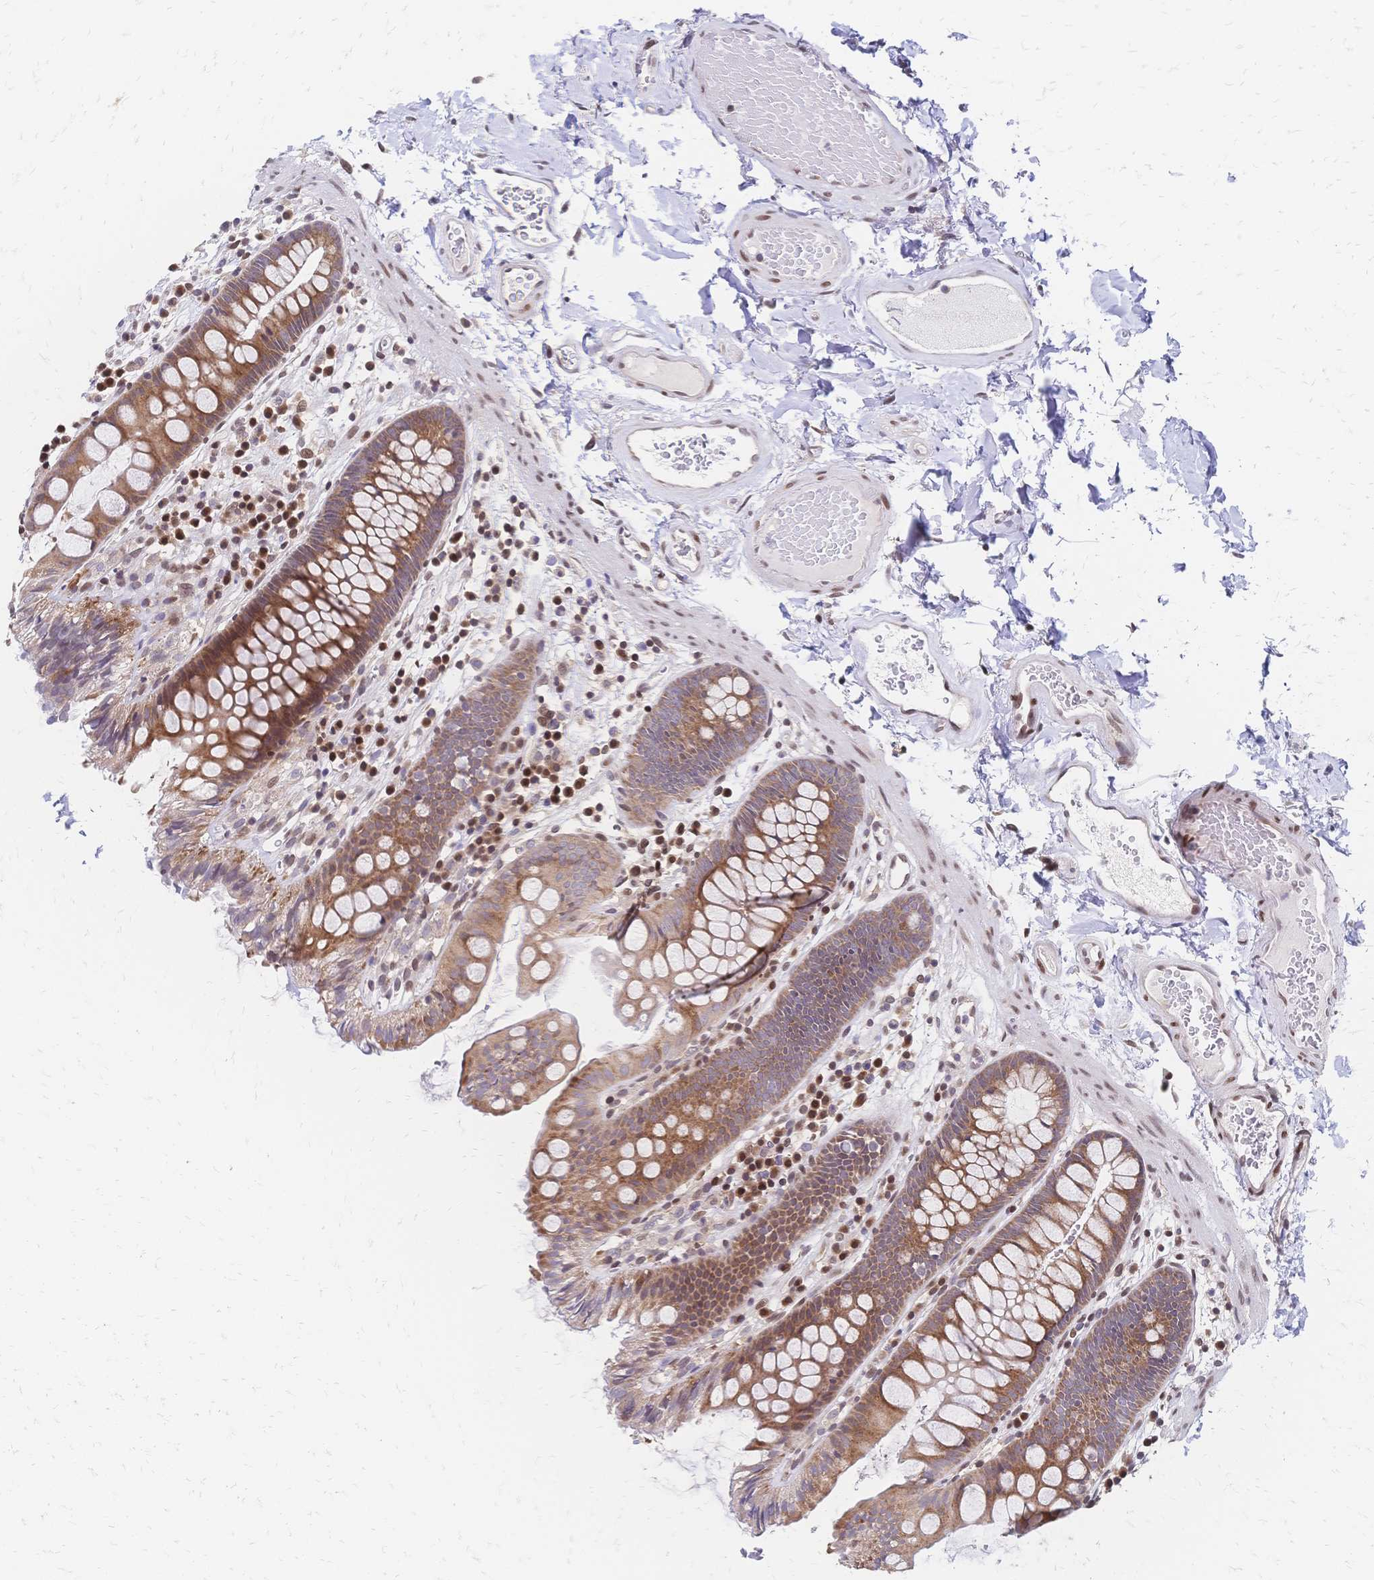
{"staining": {"intensity": "weak", "quantity": "25%-75%", "location": "nuclear"}, "tissue": "colon", "cell_type": "Endothelial cells", "image_type": "normal", "snomed": [{"axis": "morphology", "description": "Normal tissue, NOS"}, {"axis": "topography", "description": "Colon"}], "caption": "Unremarkable colon demonstrates weak nuclear positivity in about 25%-75% of endothelial cells (Stains: DAB in brown, nuclei in blue, Microscopy: brightfield microscopy at high magnification)..", "gene": "CBX7", "patient": {"sex": "male", "age": 84}}